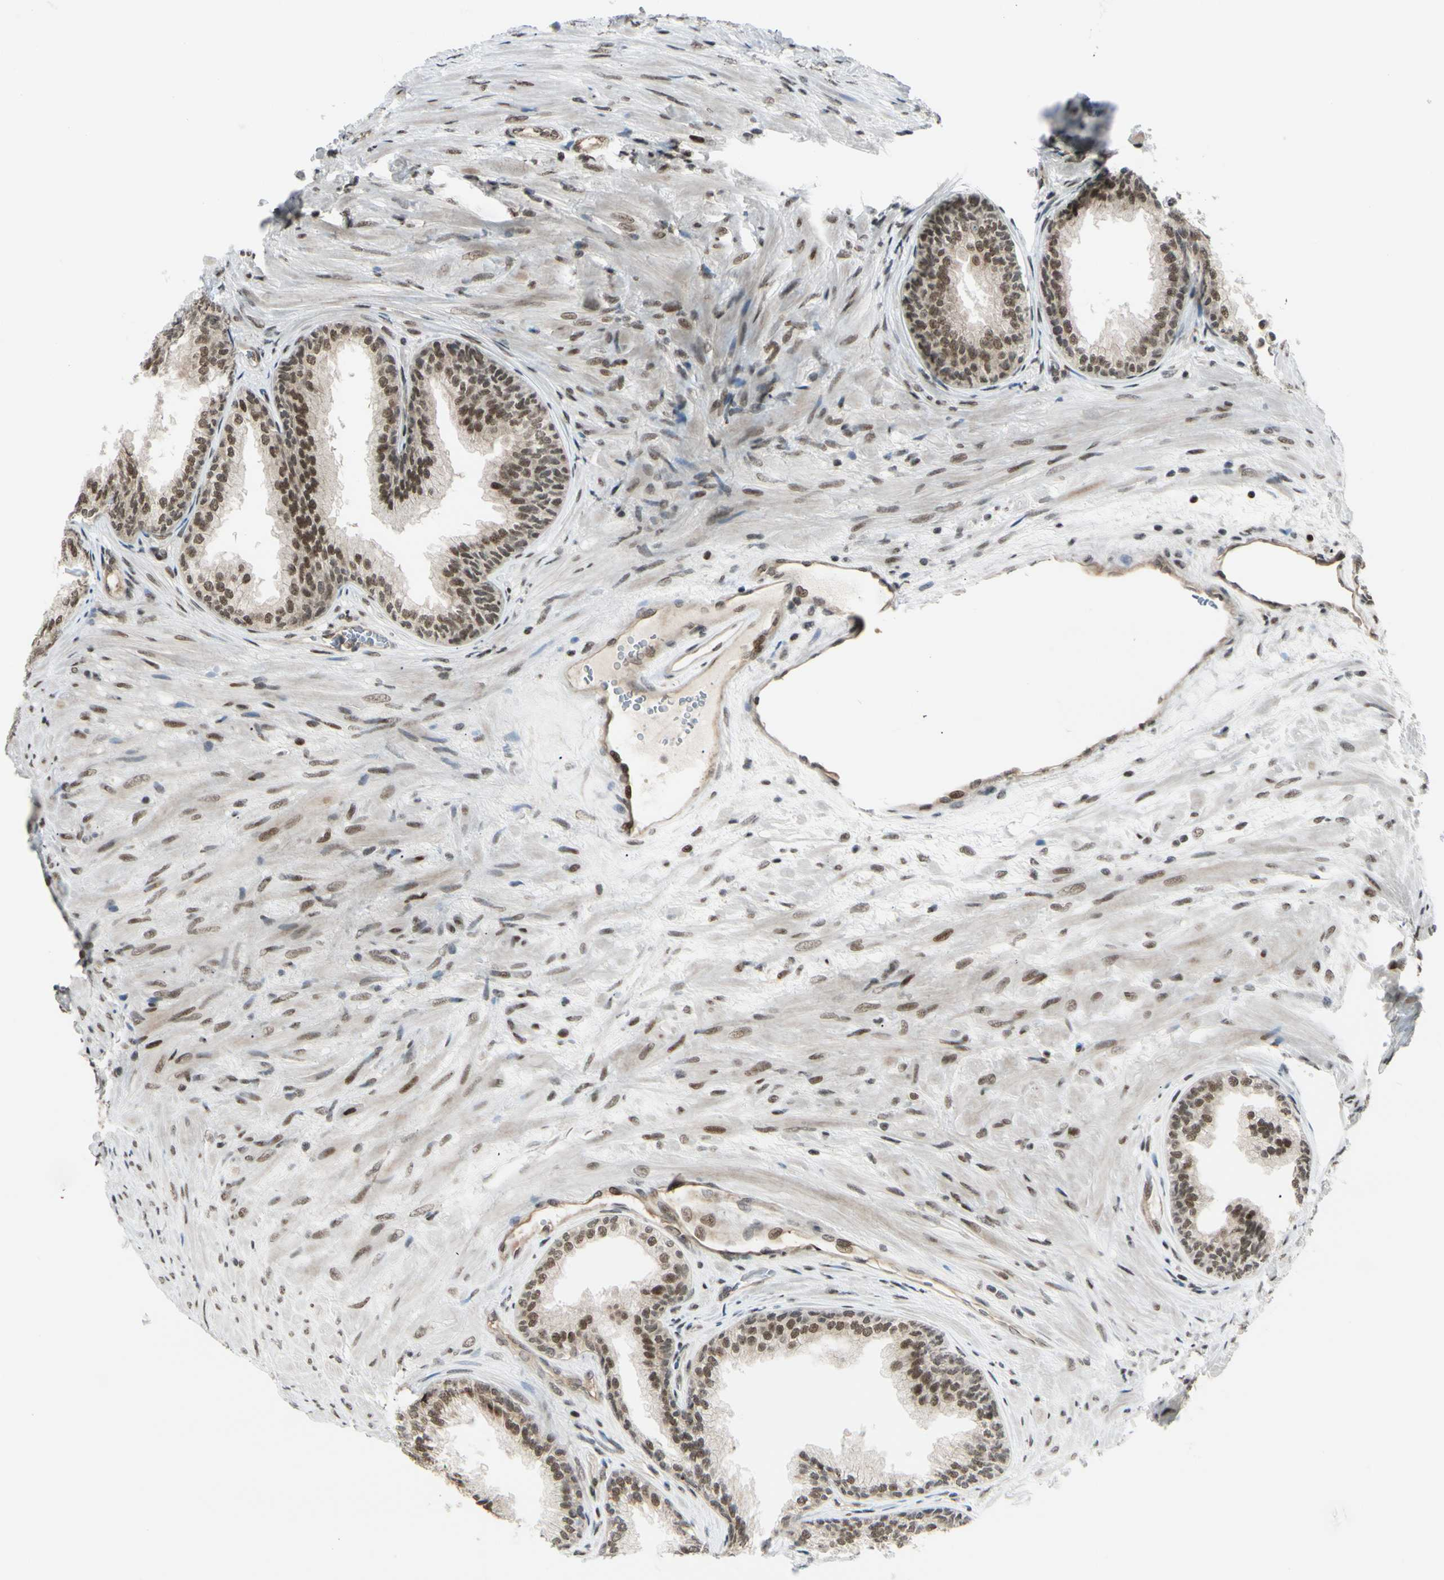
{"staining": {"intensity": "moderate", "quantity": ">75%", "location": "nuclear"}, "tissue": "prostate", "cell_type": "Glandular cells", "image_type": "normal", "snomed": [{"axis": "morphology", "description": "Normal tissue, NOS"}, {"axis": "topography", "description": "Prostate"}], "caption": "Benign prostate reveals moderate nuclear expression in about >75% of glandular cells, visualized by immunohistochemistry. (brown staining indicates protein expression, while blue staining denotes nuclei).", "gene": "SUFU", "patient": {"sex": "male", "age": 76}}